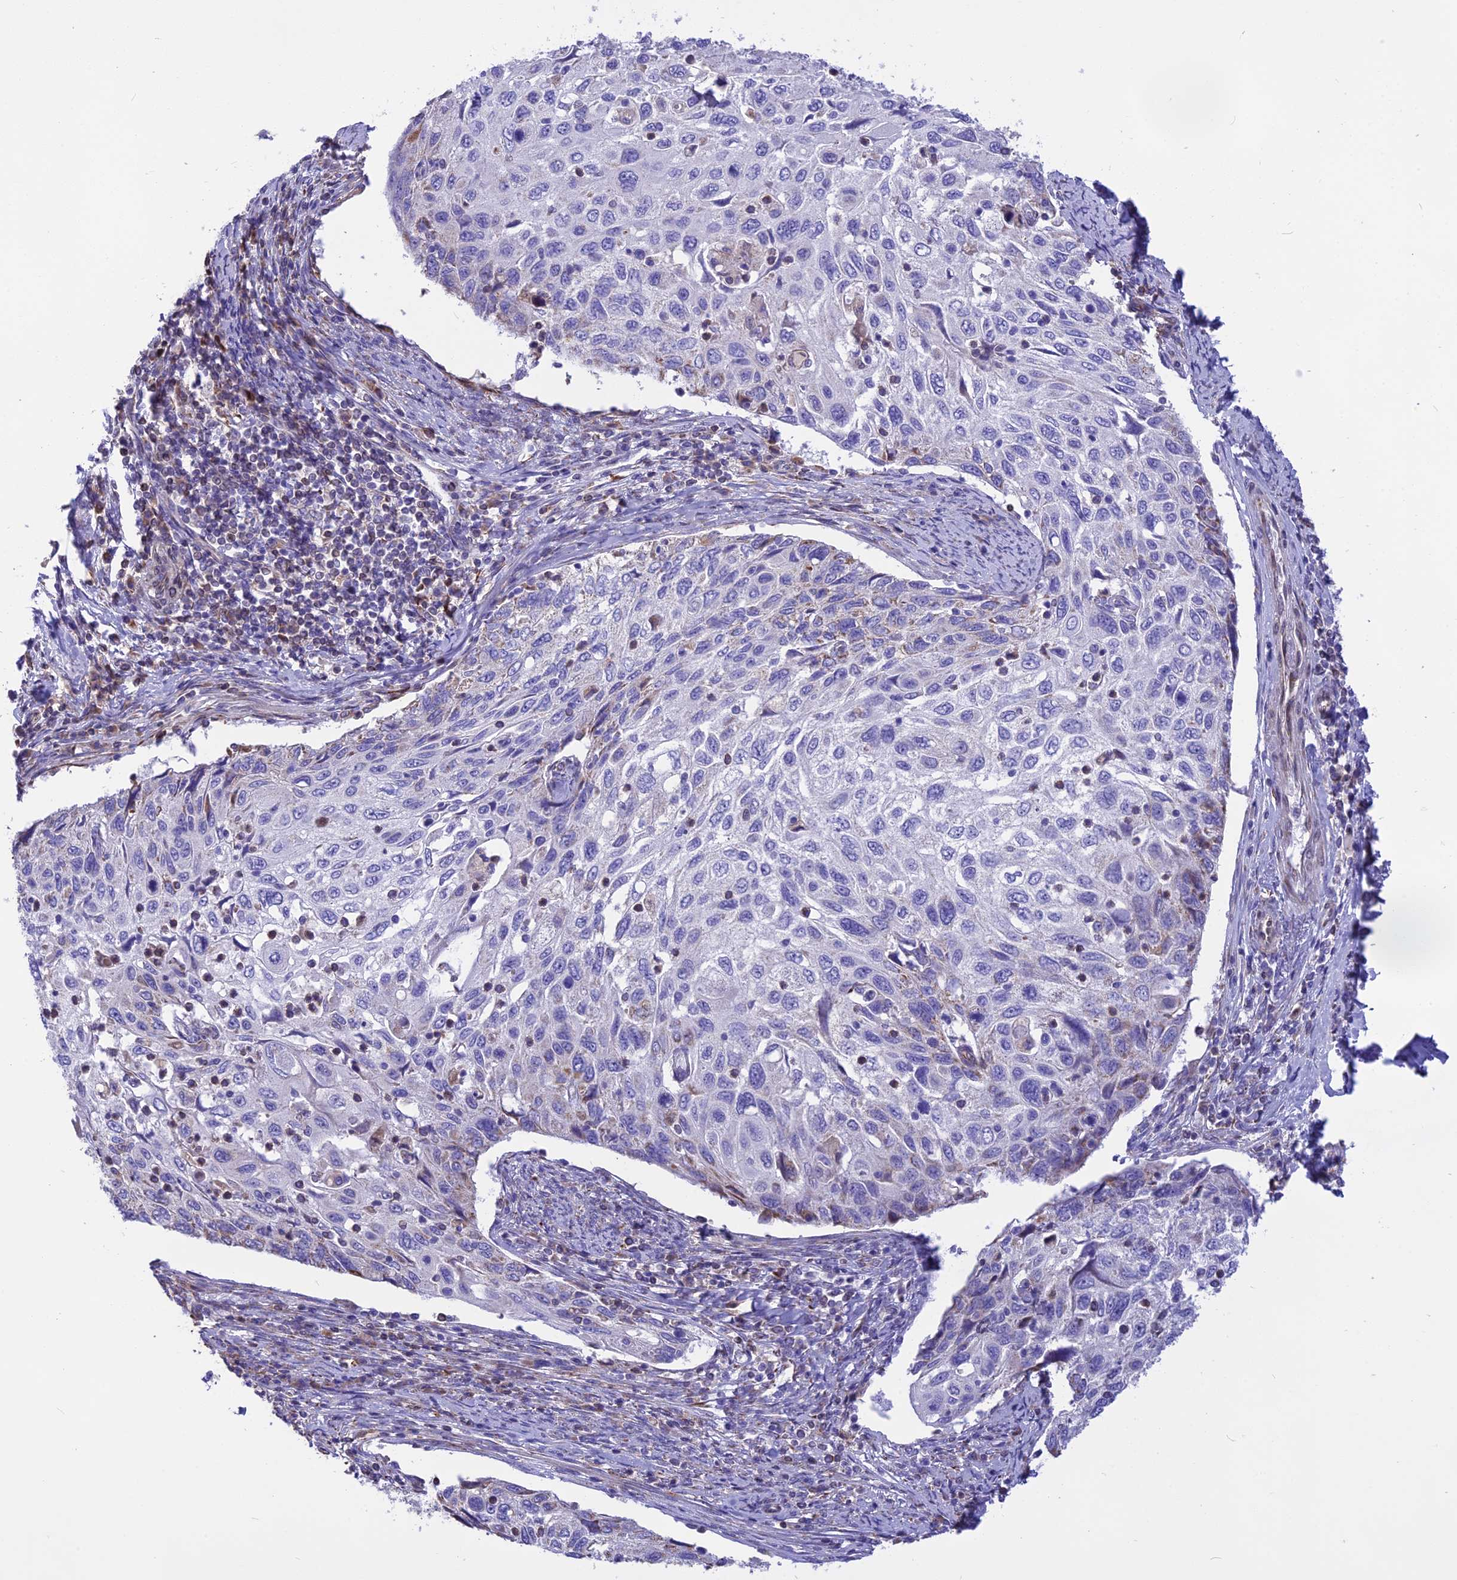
{"staining": {"intensity": "negative", "quantity": "none", "location": "none"}, "tissue": "cervical cancer", "cell_type": "Tumor cells", "image_type": "cancer", "snomed": [{"axis": "morphology", "description": "Squamous cell carcinoma, NOS"}, {"axis": "topography", "description": "Cervix"}], "caption": "Tumor cells are negative for protein expression in human cervical cancer.", "gene": "DOC2B", "patient": {"sex": "female", "age": 70}}